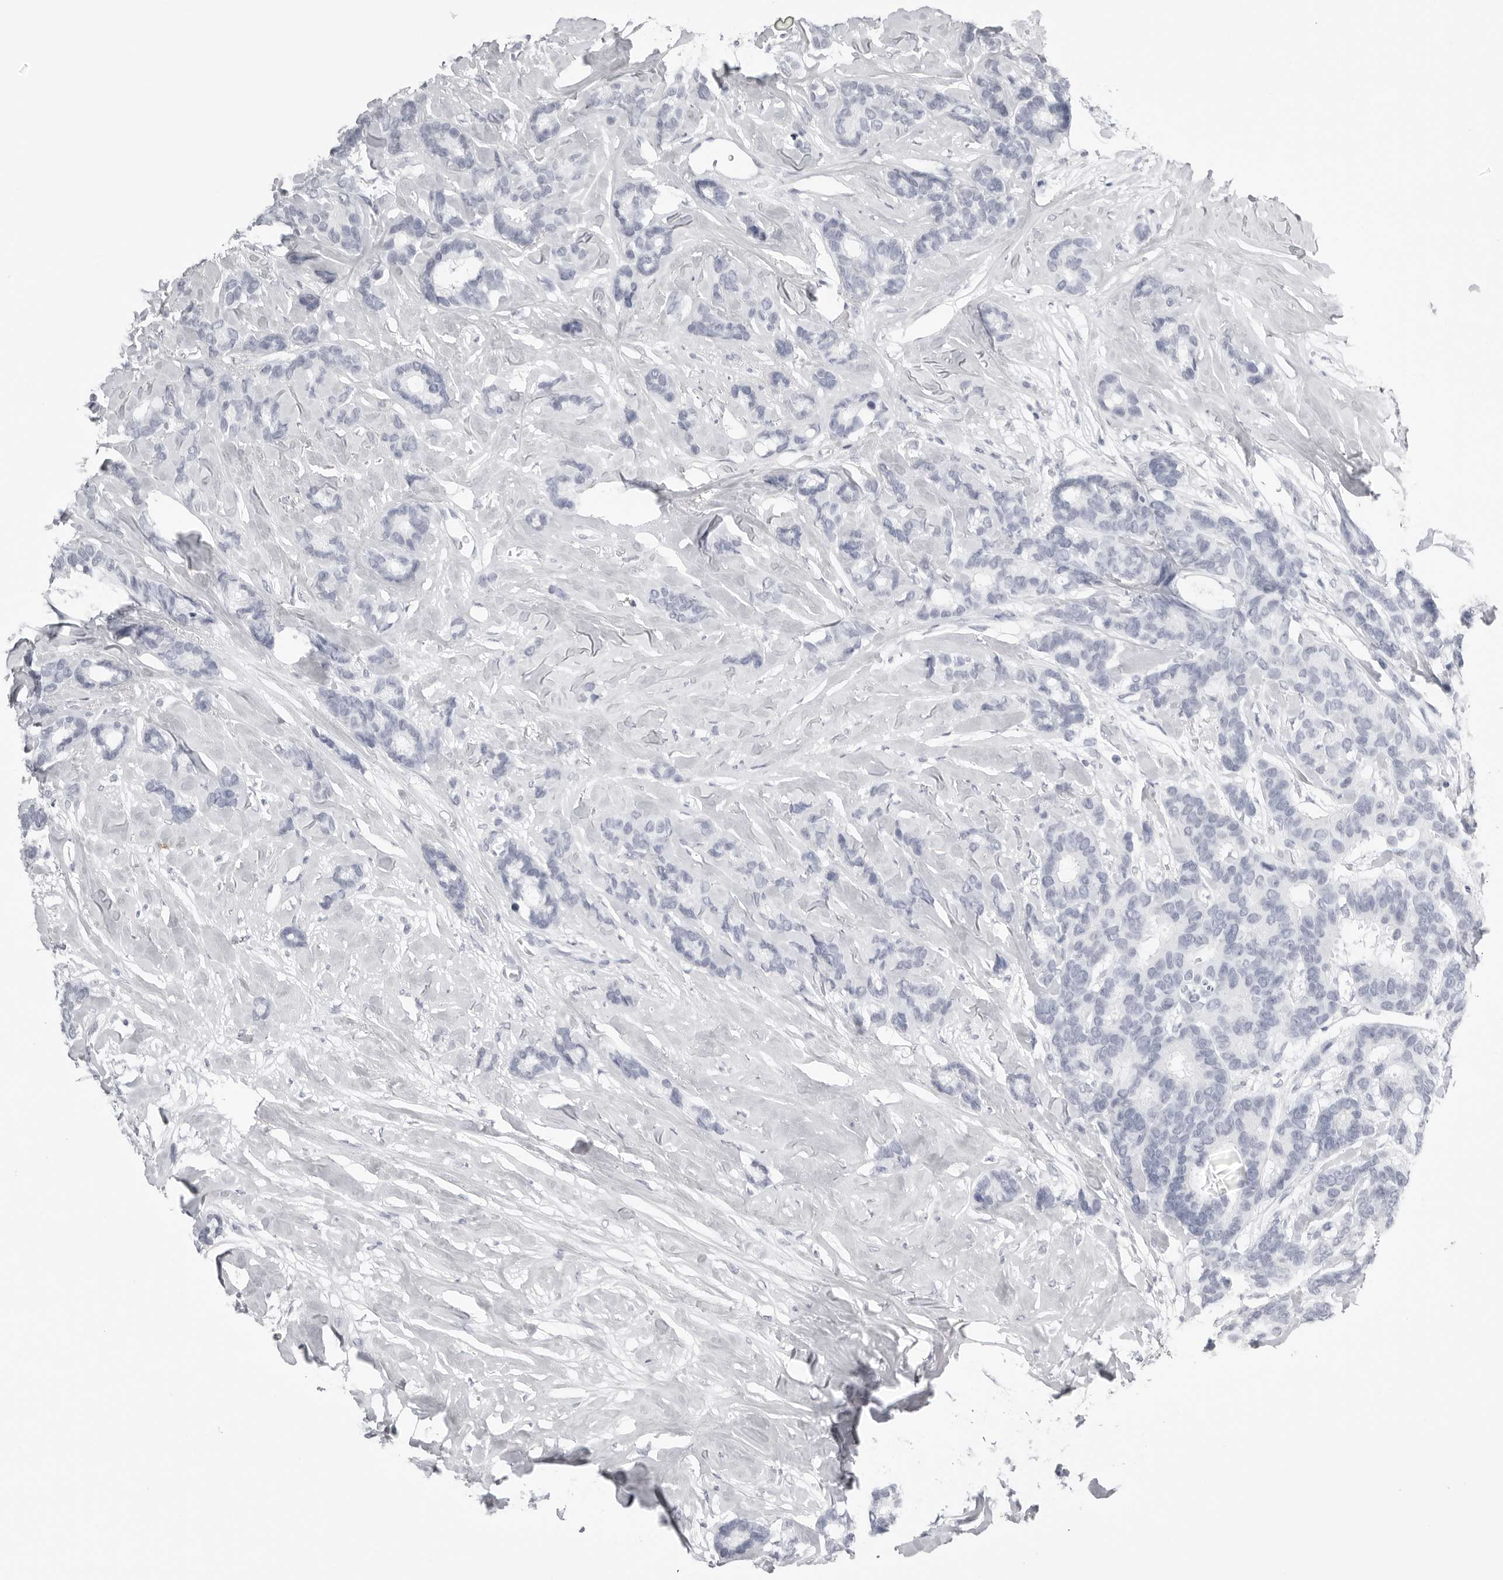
{"staining": {"intensity": "negative", "quantity": "none", "location": "none"}, "tissue": "breast cancer", "cell_type": "Tumor cells", "image_type": "cancer", "snomed": [{"axis": "morphology", "description": "Duct carcinoma"}, {"axis": "topography", "description": "Breast"}], "caption": "The immunohistochemistry histopathology image has no significant positivity in tumor cells of breast cancer tissue.", "gene": "KLK9", "patient": {"sex": "female", "age": 87}}